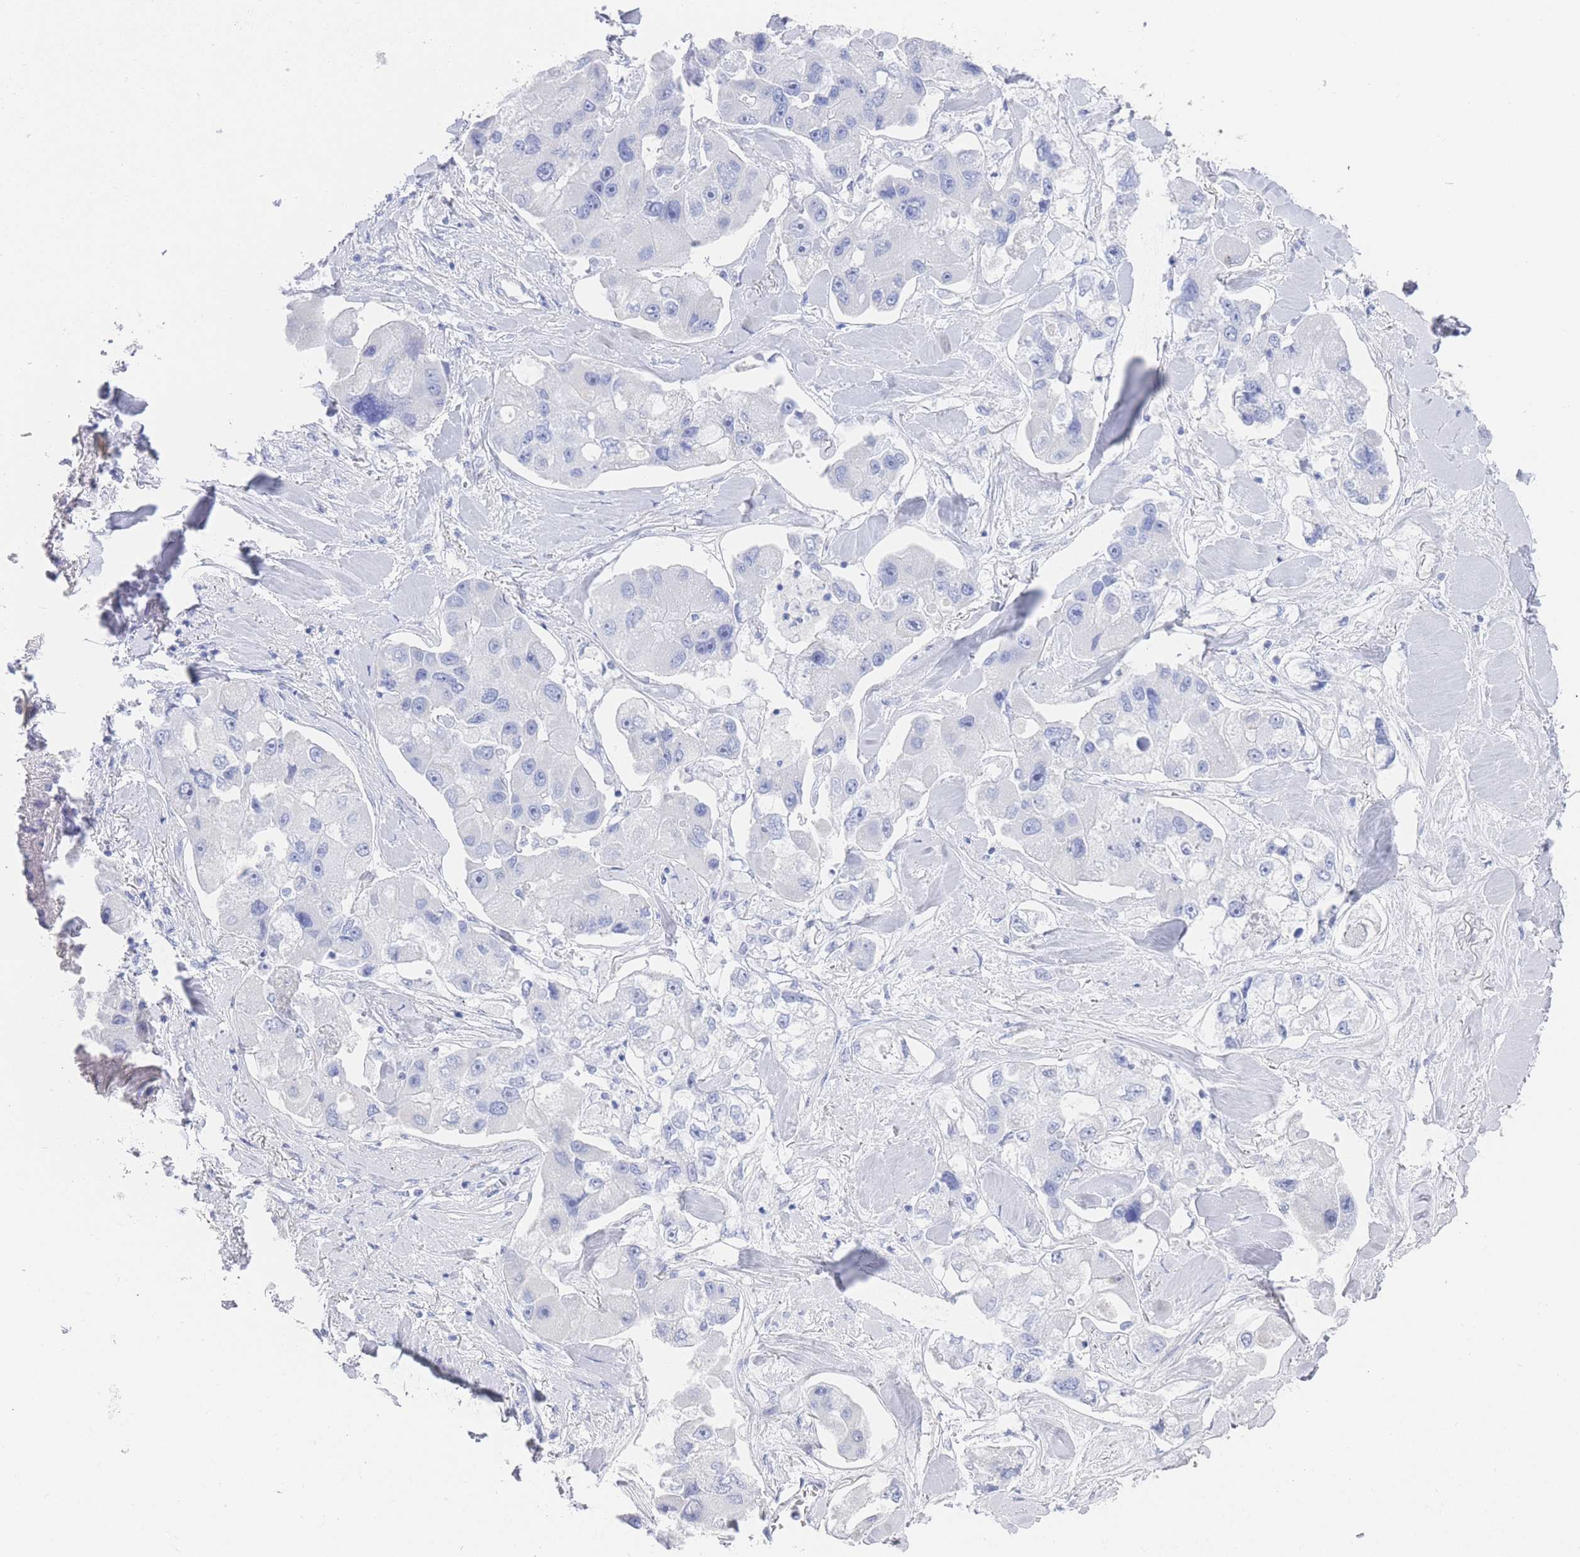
{"staining": {"intensity": "negative", "quantity": "none", "location": "none"}, "tissue": "lung cancer", "cell_type": "Tumor cells", "image_type": "cancer", "snomed": [{"axis": "morphology", "description": "Adenocarcinoma, NOS"}, {"axis": "topography", "description": "Lung"}], "caption": "This is a photomicrograph of immunohistochemistry staining of adenocarcinoma (lung), which shows no staining in tumor cells.", "gene": "LRRC37A", "patient": {"sex": "female", "age": 54}}